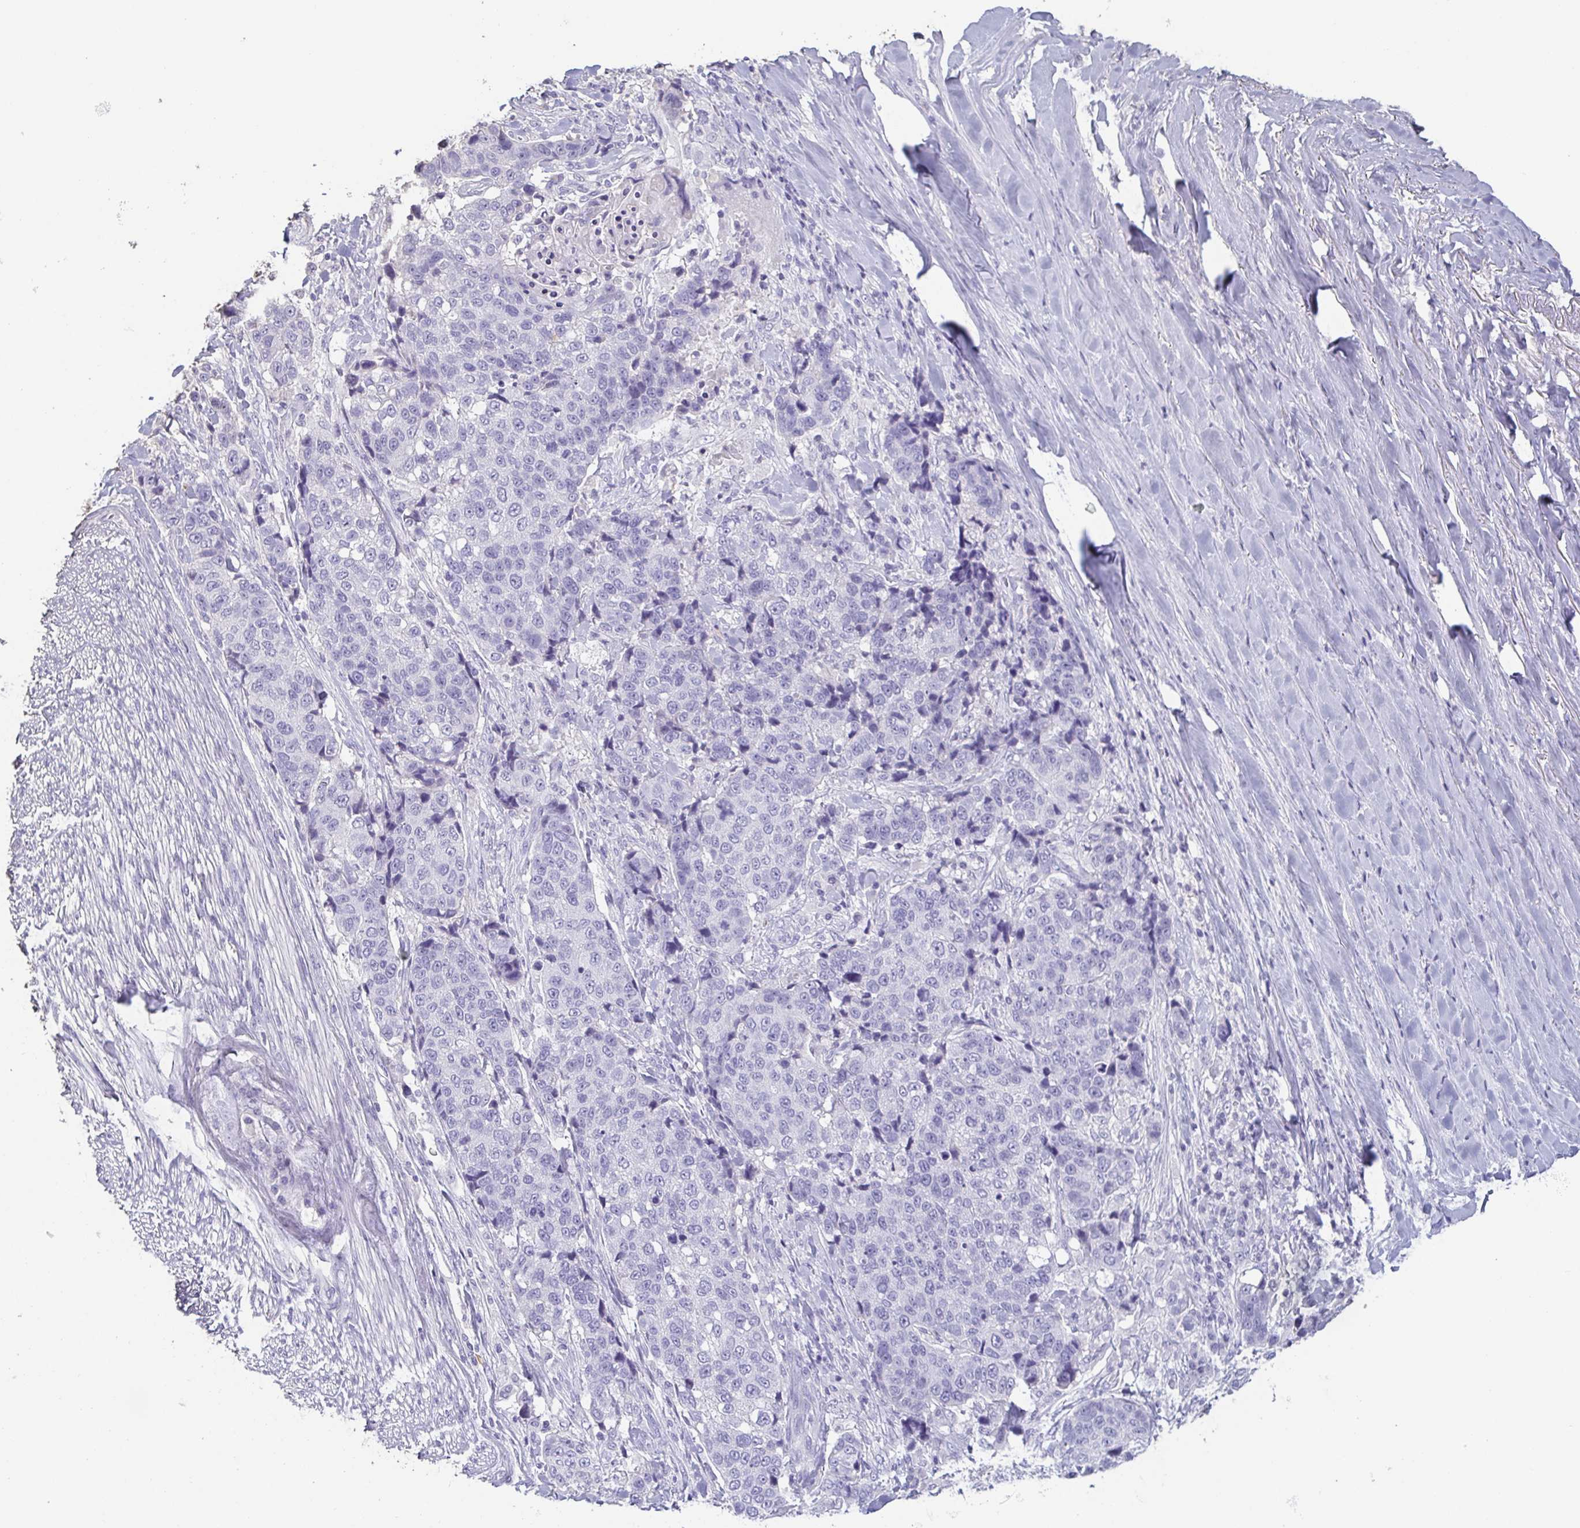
{"staining": {"intensity": "negative", "quantity": "none", "location": "none"}, "tissue": "lung cancer", "cell_type": "Tumor cells", "image_type": "cancer", "snomed": [{"axis": "morphology", "description": "Squamous cell carcinoma, NOS"}, {"axis": "topography", "description": "Lymph node"}, {"axis": "topography", "description": "Lung"}], "caption": "Immunohistochemistry (IHC) micrograph of neoplastic tissue: lung cancer stained with DAB reveals no significant protein positivity in tumor cells. The staining is performed using DAB (3,3'-diaminobenzidine) brown chromogen with nuclei counter-stained in using hematoxylin.", "gene": "BPIFA2", "patient": {"sex": "male", "age": 61}}